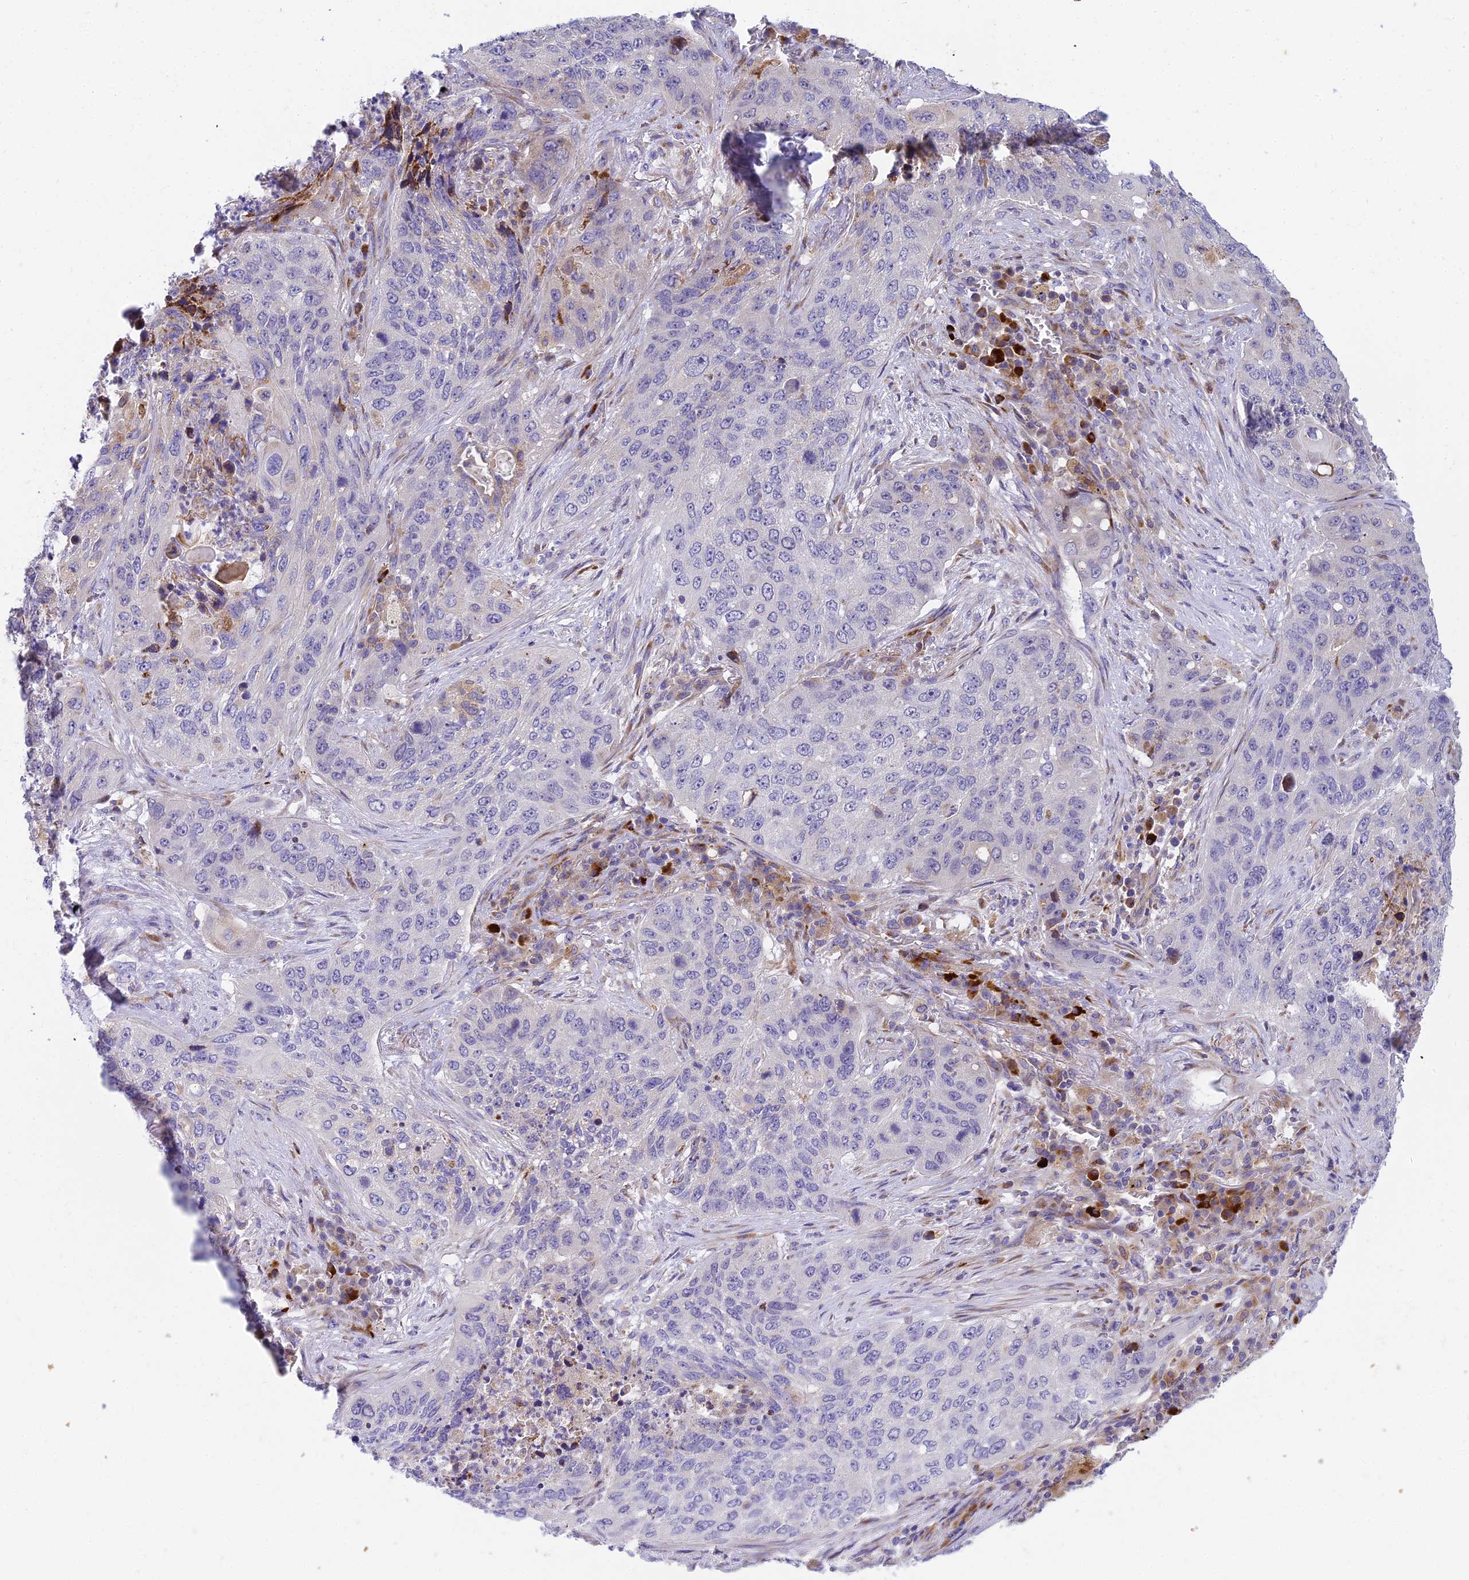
{"staining": {"intensity": "negative", "quantity": "none", "location": "none"}, "tissue": "lung cancer", "cell_type": "Tumor cells", "image_type": "cancer", "snomed": [{"axis": "morphology", "description": "Squamous cell carcinoma, NOS"}, {"axis": "topography", "description": "Lung"}], "caption": "Image shows no significant protein positivity in tumor cells of squamous cell carcinoma (lung).", "gene": "CLCN7", "patient": {"sex": "female", "age": 63}}